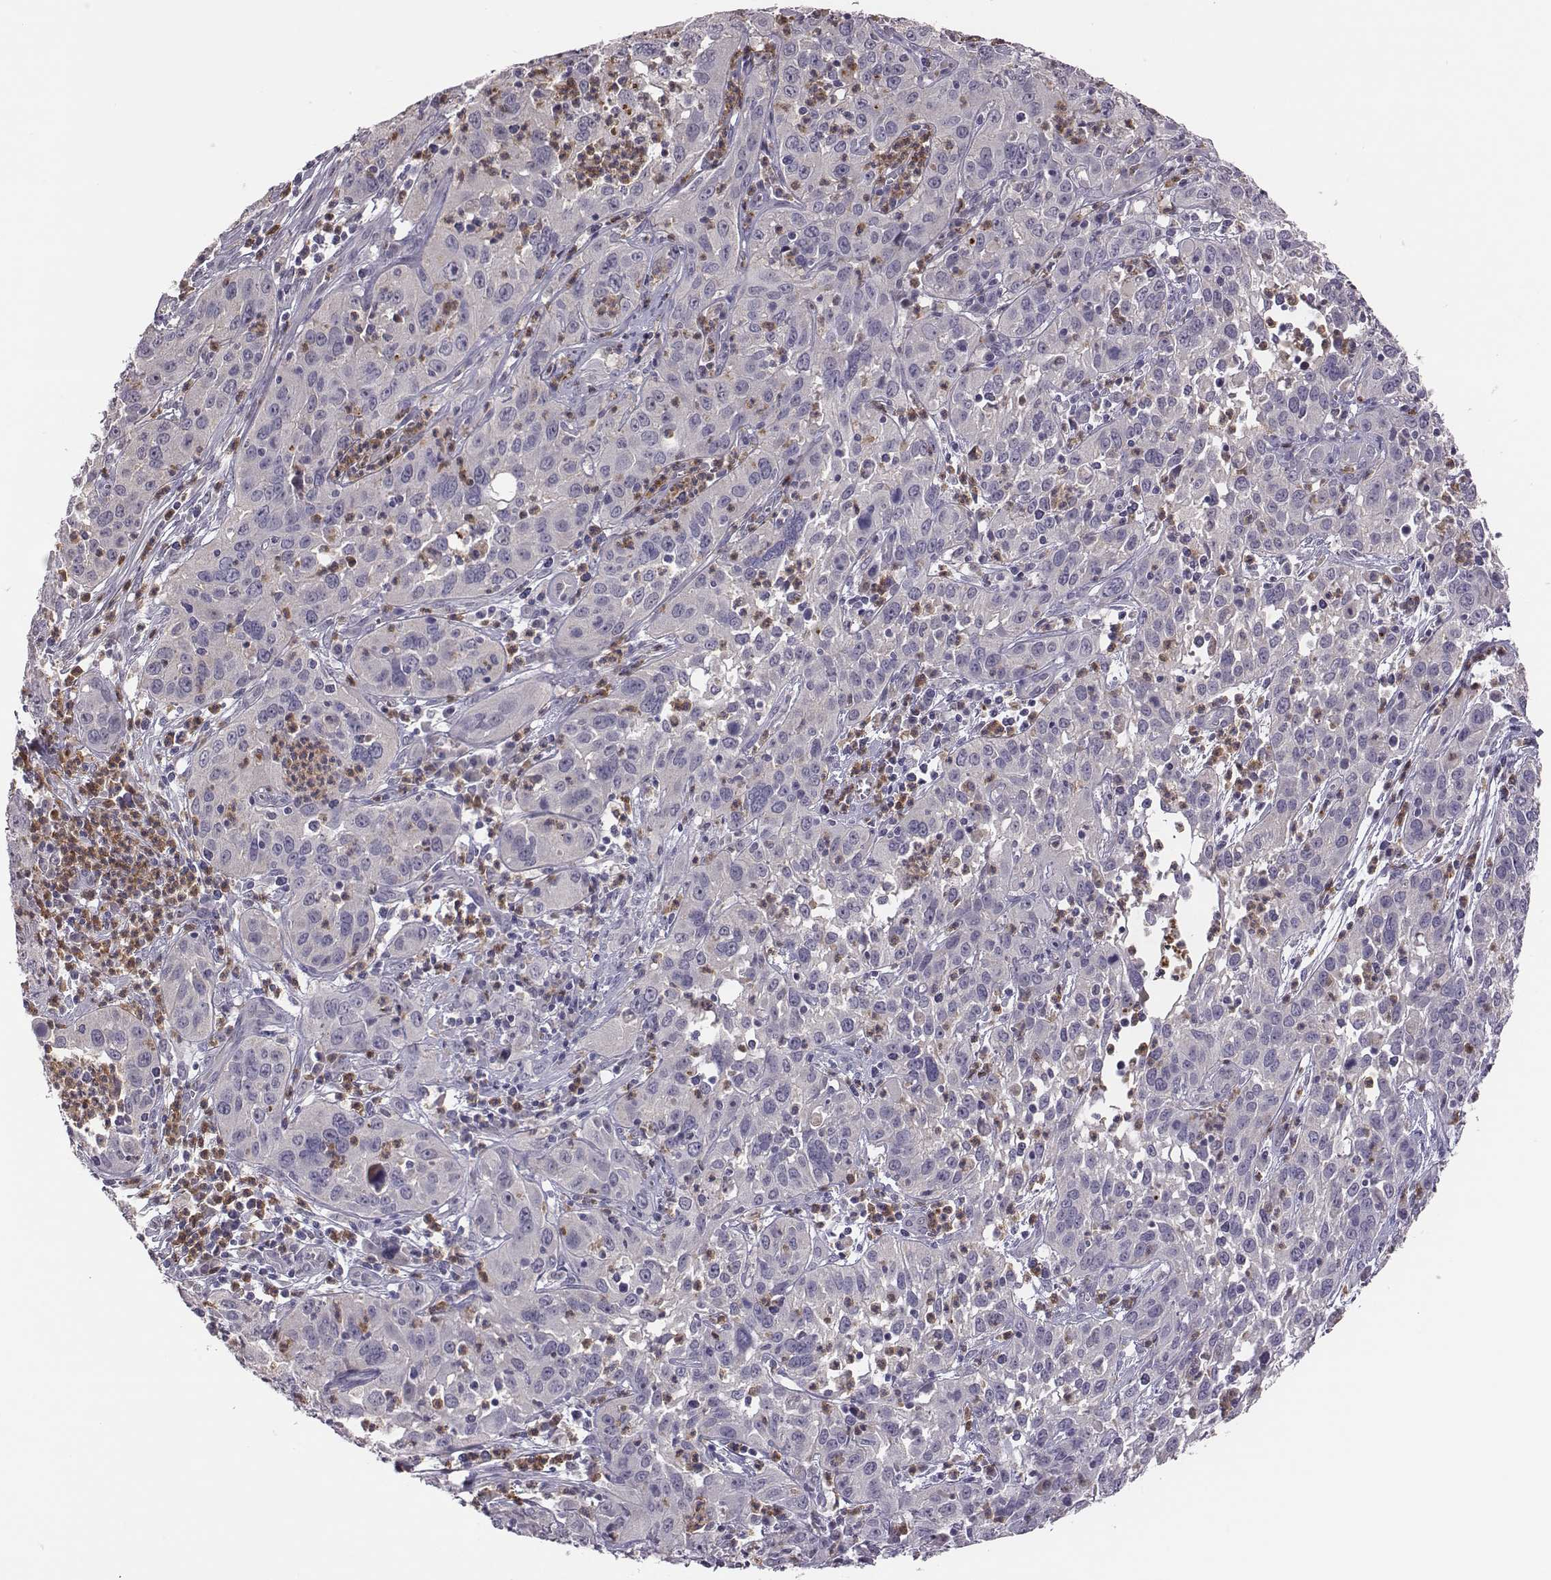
{"staining": {"intensity": "negative", "quantity": "none", "location": "none"}, "tissue": "cervical cancer", "cell_type": "Tumor cells", "image_type": "cancer", "snomed": [{"axis": "morphology", "description": "Squamous cell carcinoma, NOS"}, {"axis": "topography", "description": "Cervix"}], "caption": "Immunohistochemistry histopathology image of neoplastic tissue: human cervical cancer stained with DAB displays no significant protein positivity in tumor cells.", "gene": "KMO", "patient": {"sex": "female", "age": 32}}